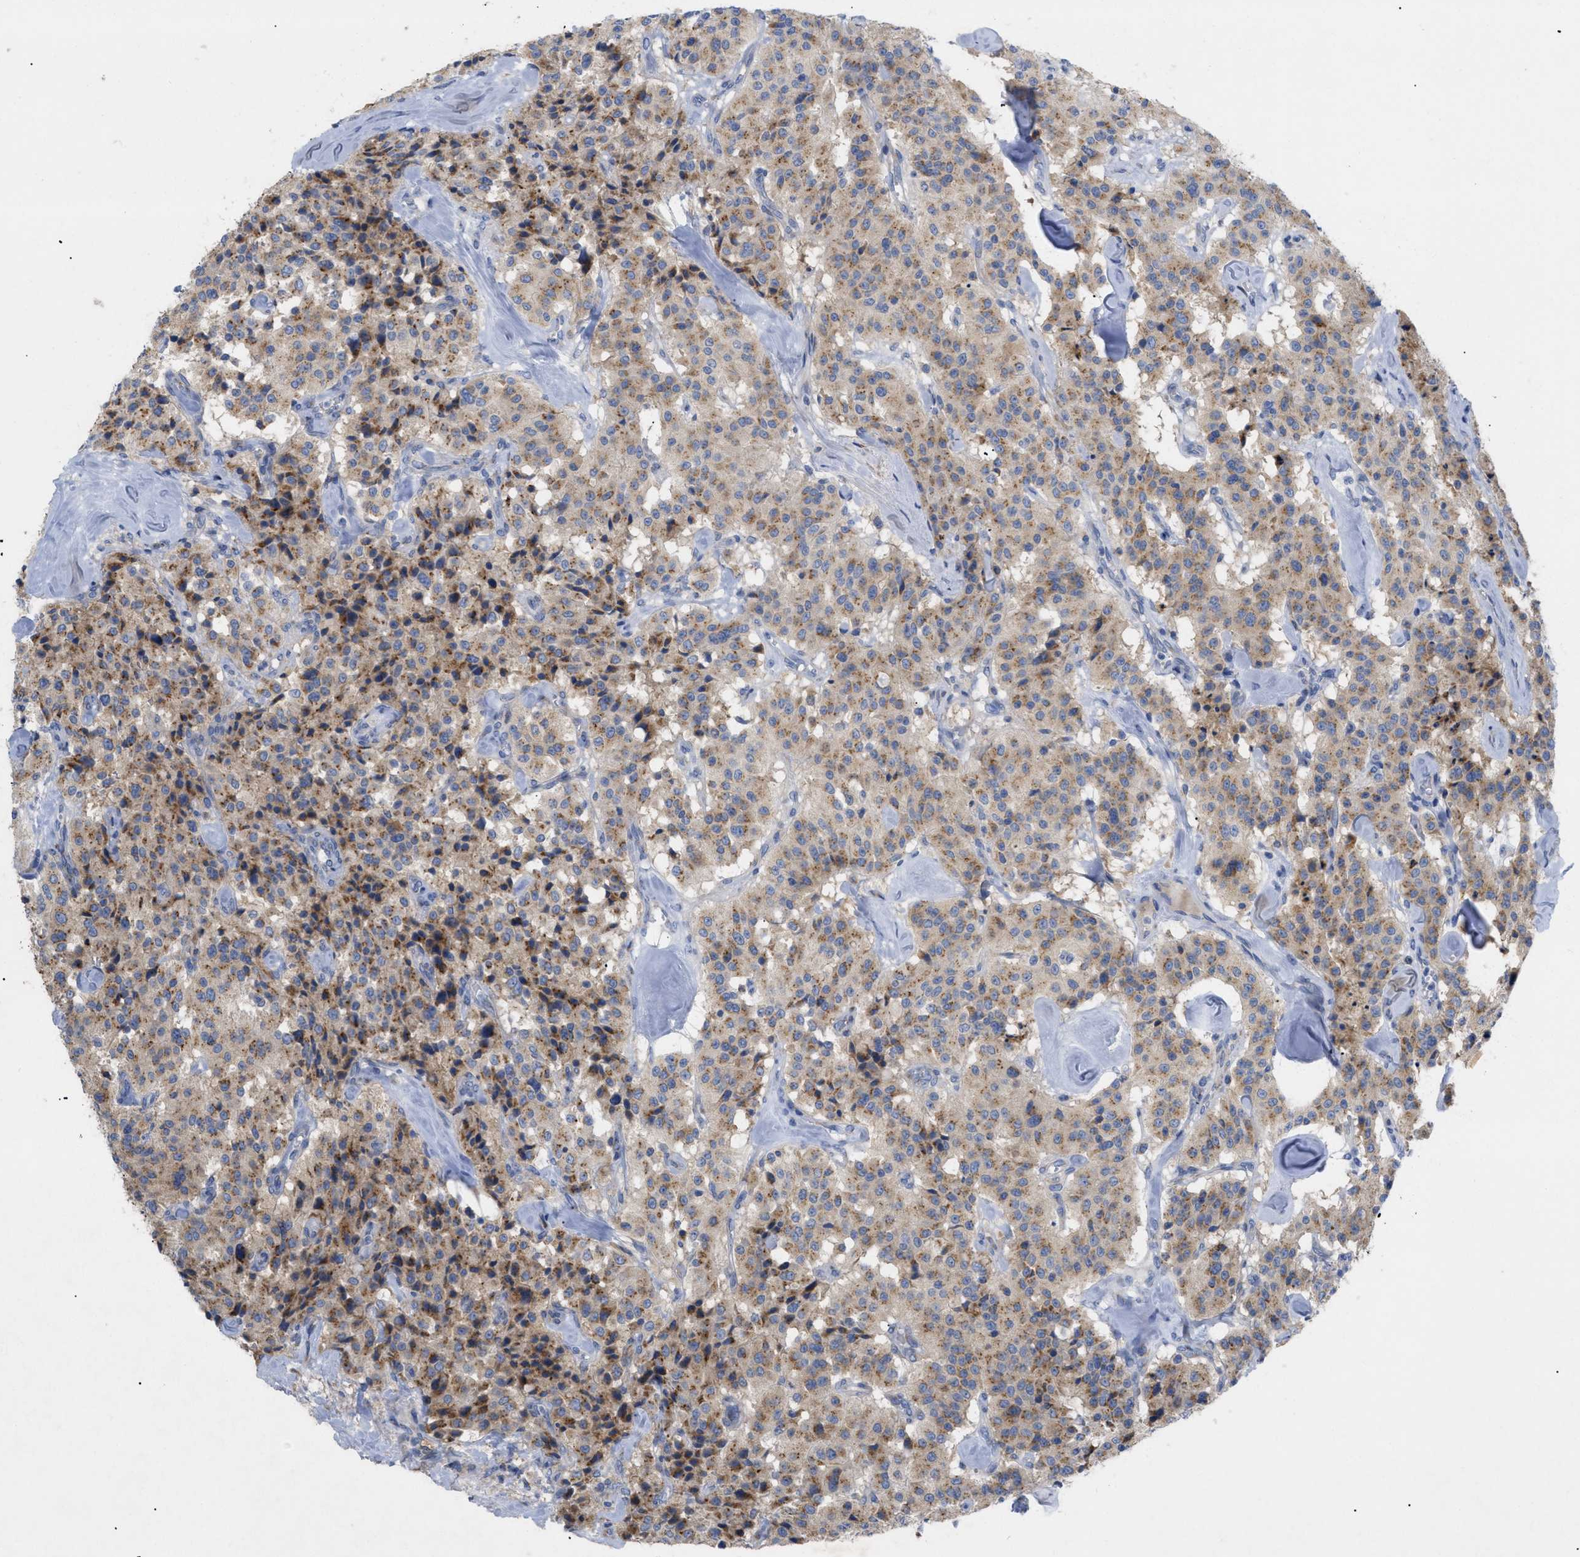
{"staining": {"intensity": "moderate", "quantity": ">75%", "location": "cytoplasmic/membranous"}, "tissue": "carcinoid", "cell_type": "Tumor cells", "image_type": "cancer", "snomed": [{"axis": "morphology", "description": "Carcinoid, malignant, NOS"}, {"axis": "topography", "description": "Lung"}], "caption": "Immunohistochemical staining of carcinoid displays moderate cytoplasmic/membranous protein positivity in approximately >75% of tumor cells.", "gene": "SLC50A1", "patient": {"sex": "male", "age": 30}}